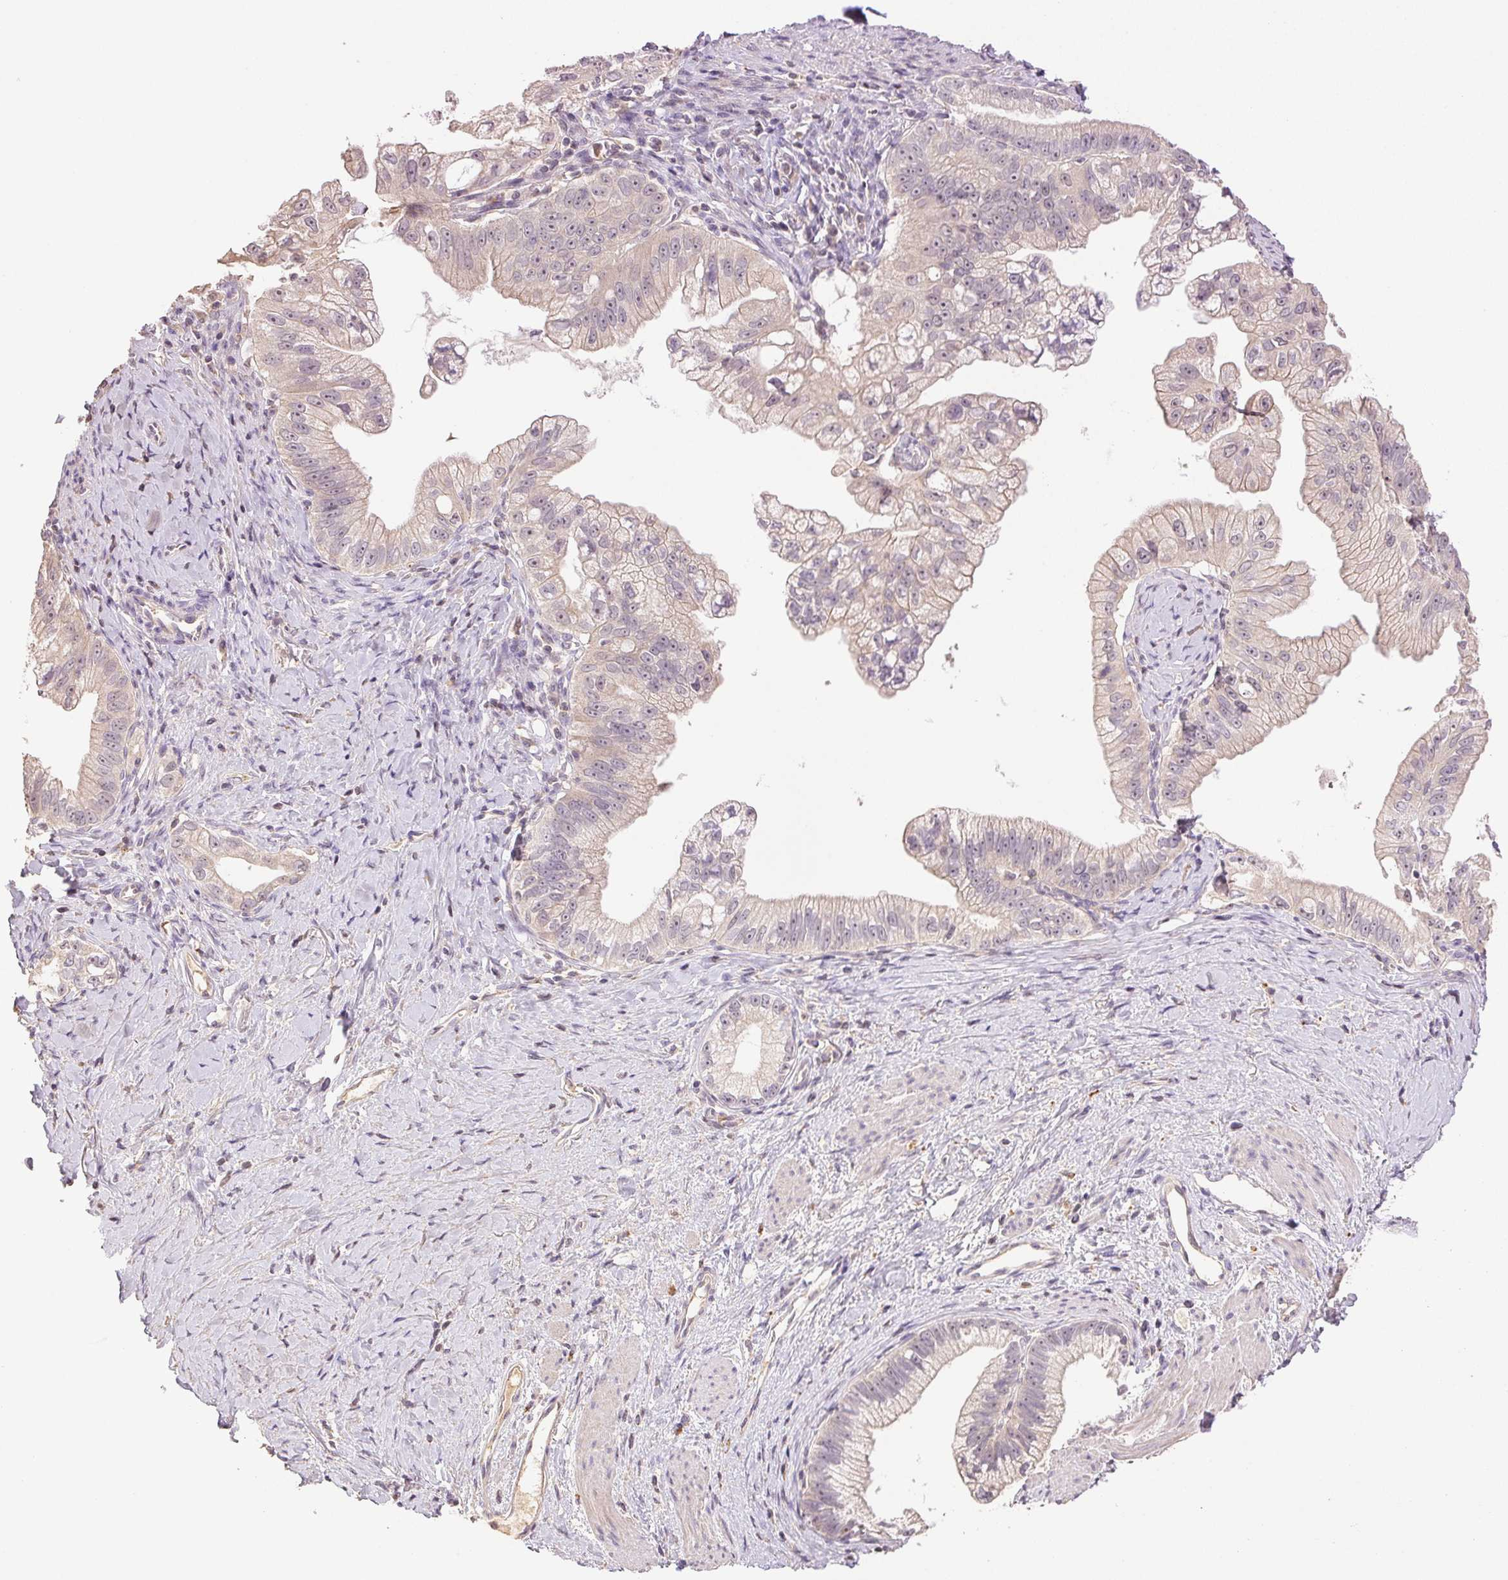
{"staining": {"intensity": "negative", "quantity": "none", "location": "none"}, "tissue": "pancreatic cancer", "cell_type": "Tumor cells", "image_type": "cancer", "snomed": [{"axis": "morphology", "description": "Adenocarcinoma, NOS"}, {"axis": "topography", "description": "Pancreas"}], "caption": "Tumor cells show no significant positivity in adenocarcinoma (pancreatic).", "gene": "TMEM253", "patient": {"sex": "male", "age": 70}}